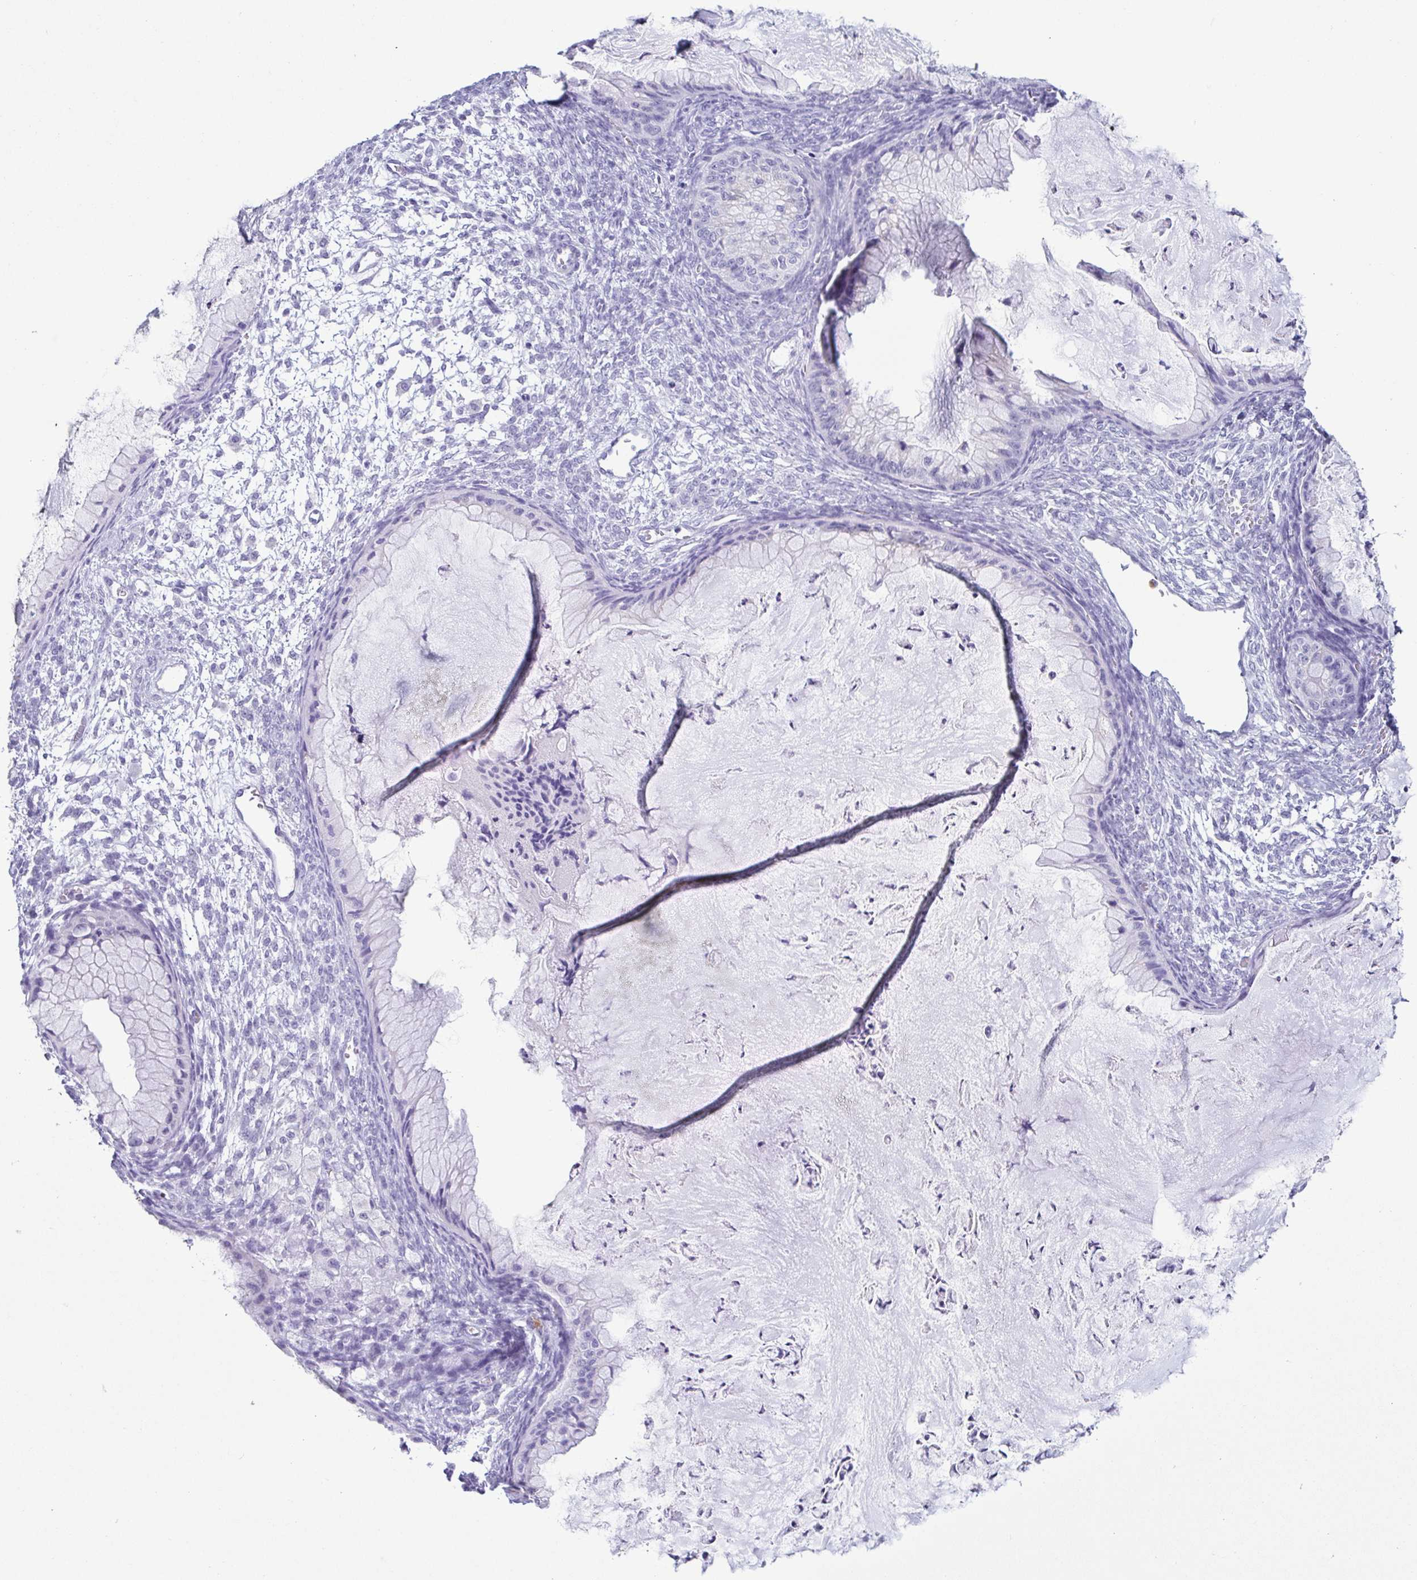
{"staining": {"intensity": "negative", "quantity": "none", "location": "none"}, "tissue": "ovarian cancer", "cell_type": "Tumor cells", "image_type": "cancer", "snomed": [{"axis": "morphology", "description": "Cystadenocarcinoma, mucinous, NOS"}, {"axis": "topography", "description": "Ovary"}], "caption": "Tumor cells show no significant protein staining in ovarian cancer.", "gene": "AZU1", "patient": {"sex": "female", "age": 72}}